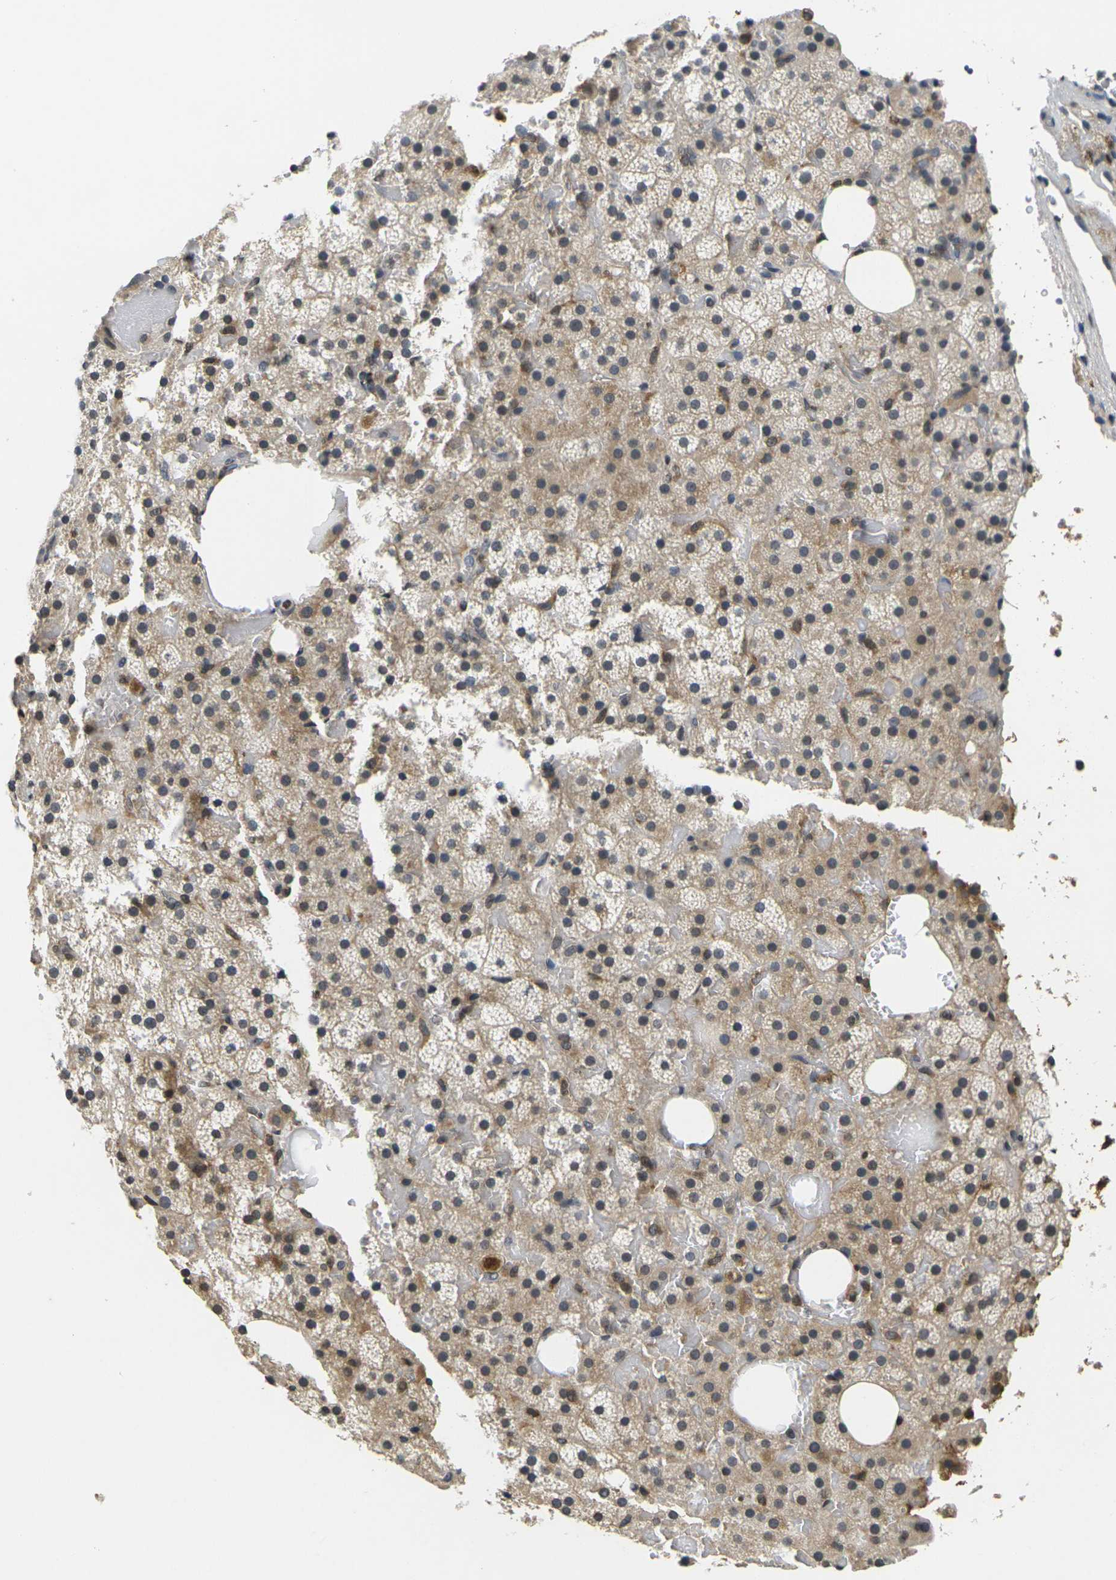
{"staining": {"intensity": "moderate", "quantity": "25%-75%", "location": "cytoplasmic/membranous"}, "tissue": "adrenal gland", "cell_type": "Glandular cells", "image_type": "normal", "snomed": [{"axis": "morphology", "description": "Normal tissue, NOS"}, {"axis": "topography", "description": "Adrenal gland"}], "caption": "The immunohistochemical stain labels moderate cytoplasmic/membranous positivity in glandular cells of normal adrenal gland. The staining was performed using DAB (3,3'-diaminobenzidine) to visualize the protein expression in brown, while the nuclei were stained in blue with hematoxylin (Magnification: 20x).", "gene": "C1QC", "patient": {"sex": "female", "age": 59}}